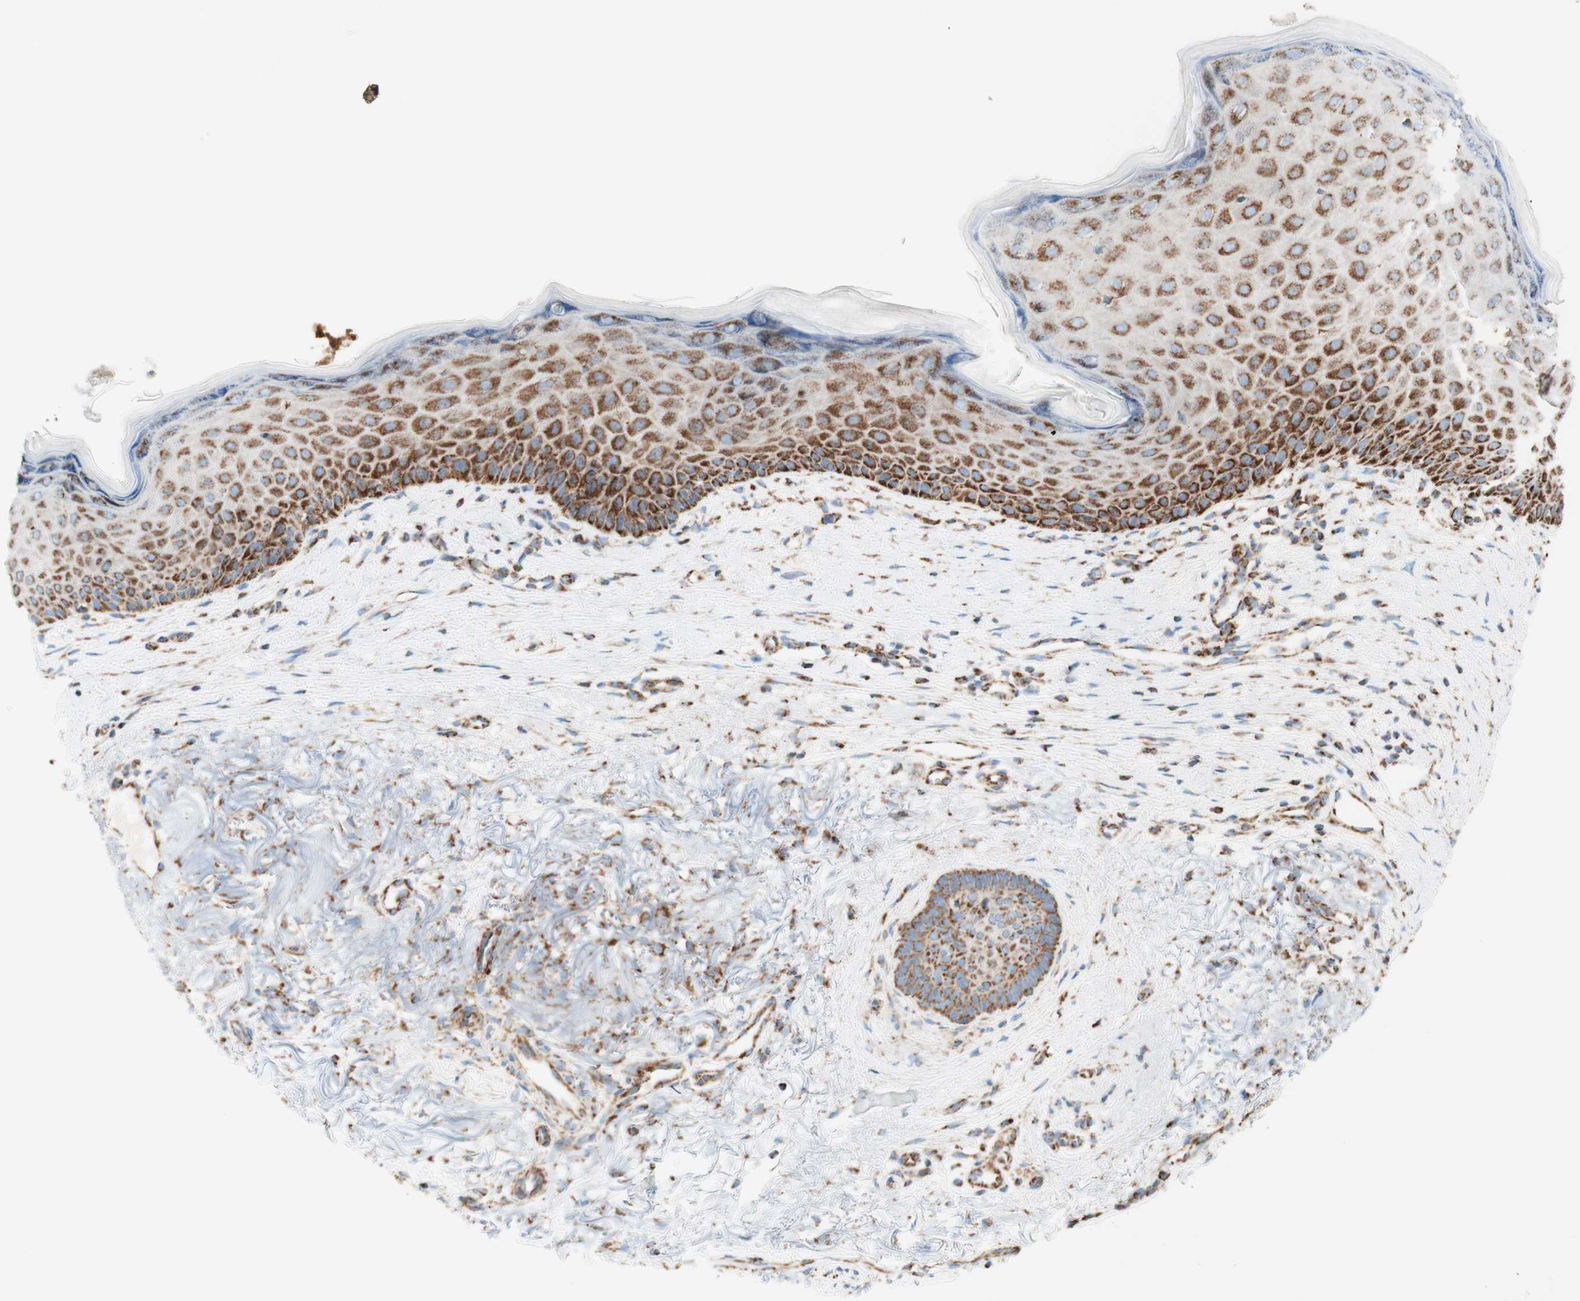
{"staining": {"intensity": "strong", "quantity": ">75%", "location": "cytoplasmic/membranous"}, "tissue": "skin cancer", "cell_type": "Tumor cells", "image_type": "cancer", "snomed": [{"axis": "morphology", "description": "Basal cell carcinoma"}, {"axis": "topography", "description": "Skin"}], "caption": "About >75% of tumor cells in skin cancer (basal cell carcinoma) reveal strong cytoplasmic/membranous protein positivity as visualized by brown immunohistochemical staining.", "gene": "TOMM20", "patient": {"sex": "female", "age": 70}}